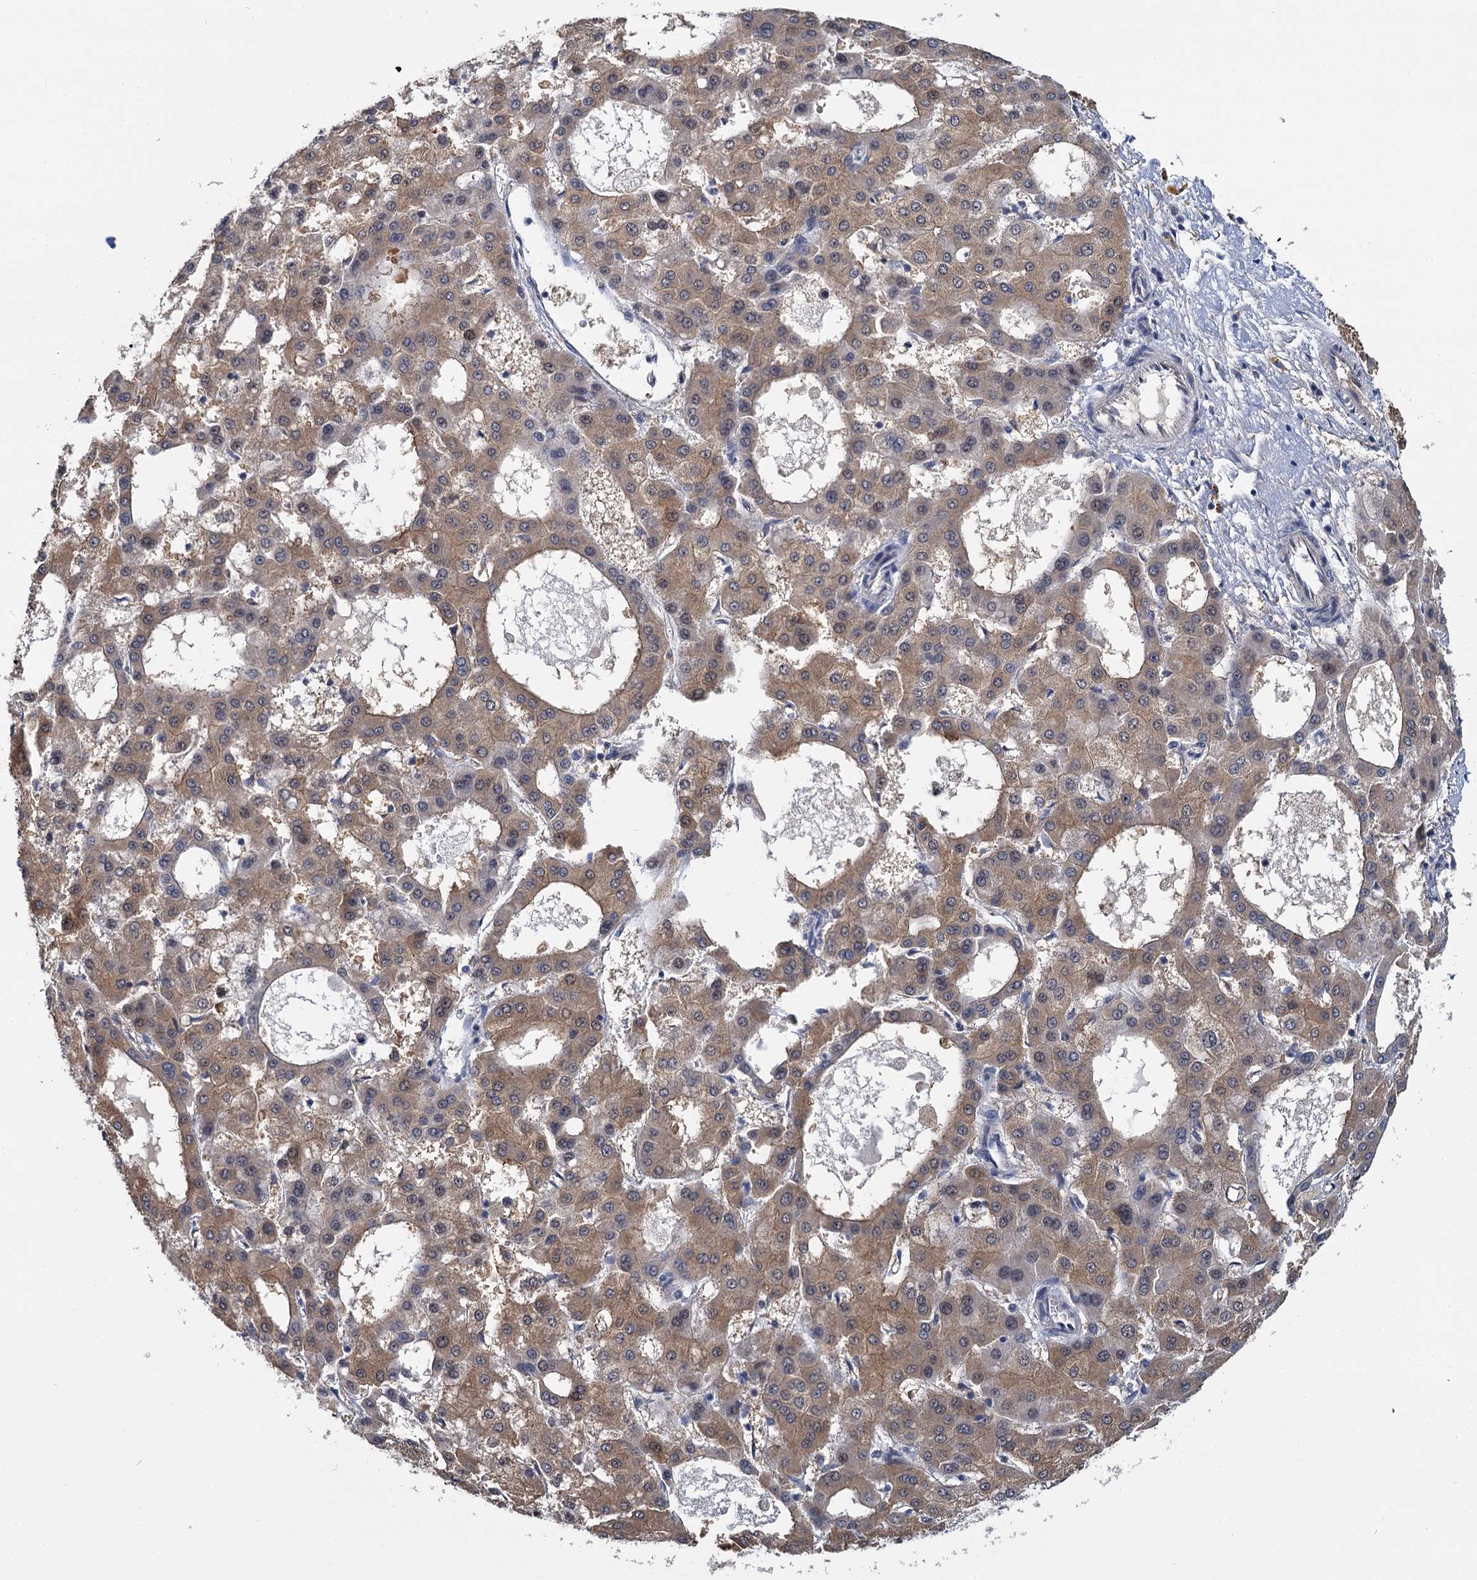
{"staining": {"intensity": "moderate", "quantity": "25%-75%", "location": "cytoplasmic/membranous"}, "tissue": "liver cancer", "cell_type": "Tumor cells", "image_type": "cancer", "snomed": [{"axis": "morphology", "description": "Carcinoma, Hepatocellular, NOS"}, {"axis": "topography", "description": "Liver"}], "caption": "Immunohistochemistry (IHC) of liver cancer (hepatocellular carcinoma) shows medium levels of moderate cytoplasmic/membranous expression in about 25%-75% of tumor cells. (DAB = brown stain, brightfield microscopy at high magnification).", "gene": "ANKRD42", "patient": {"sex": "male", "age": 47}}